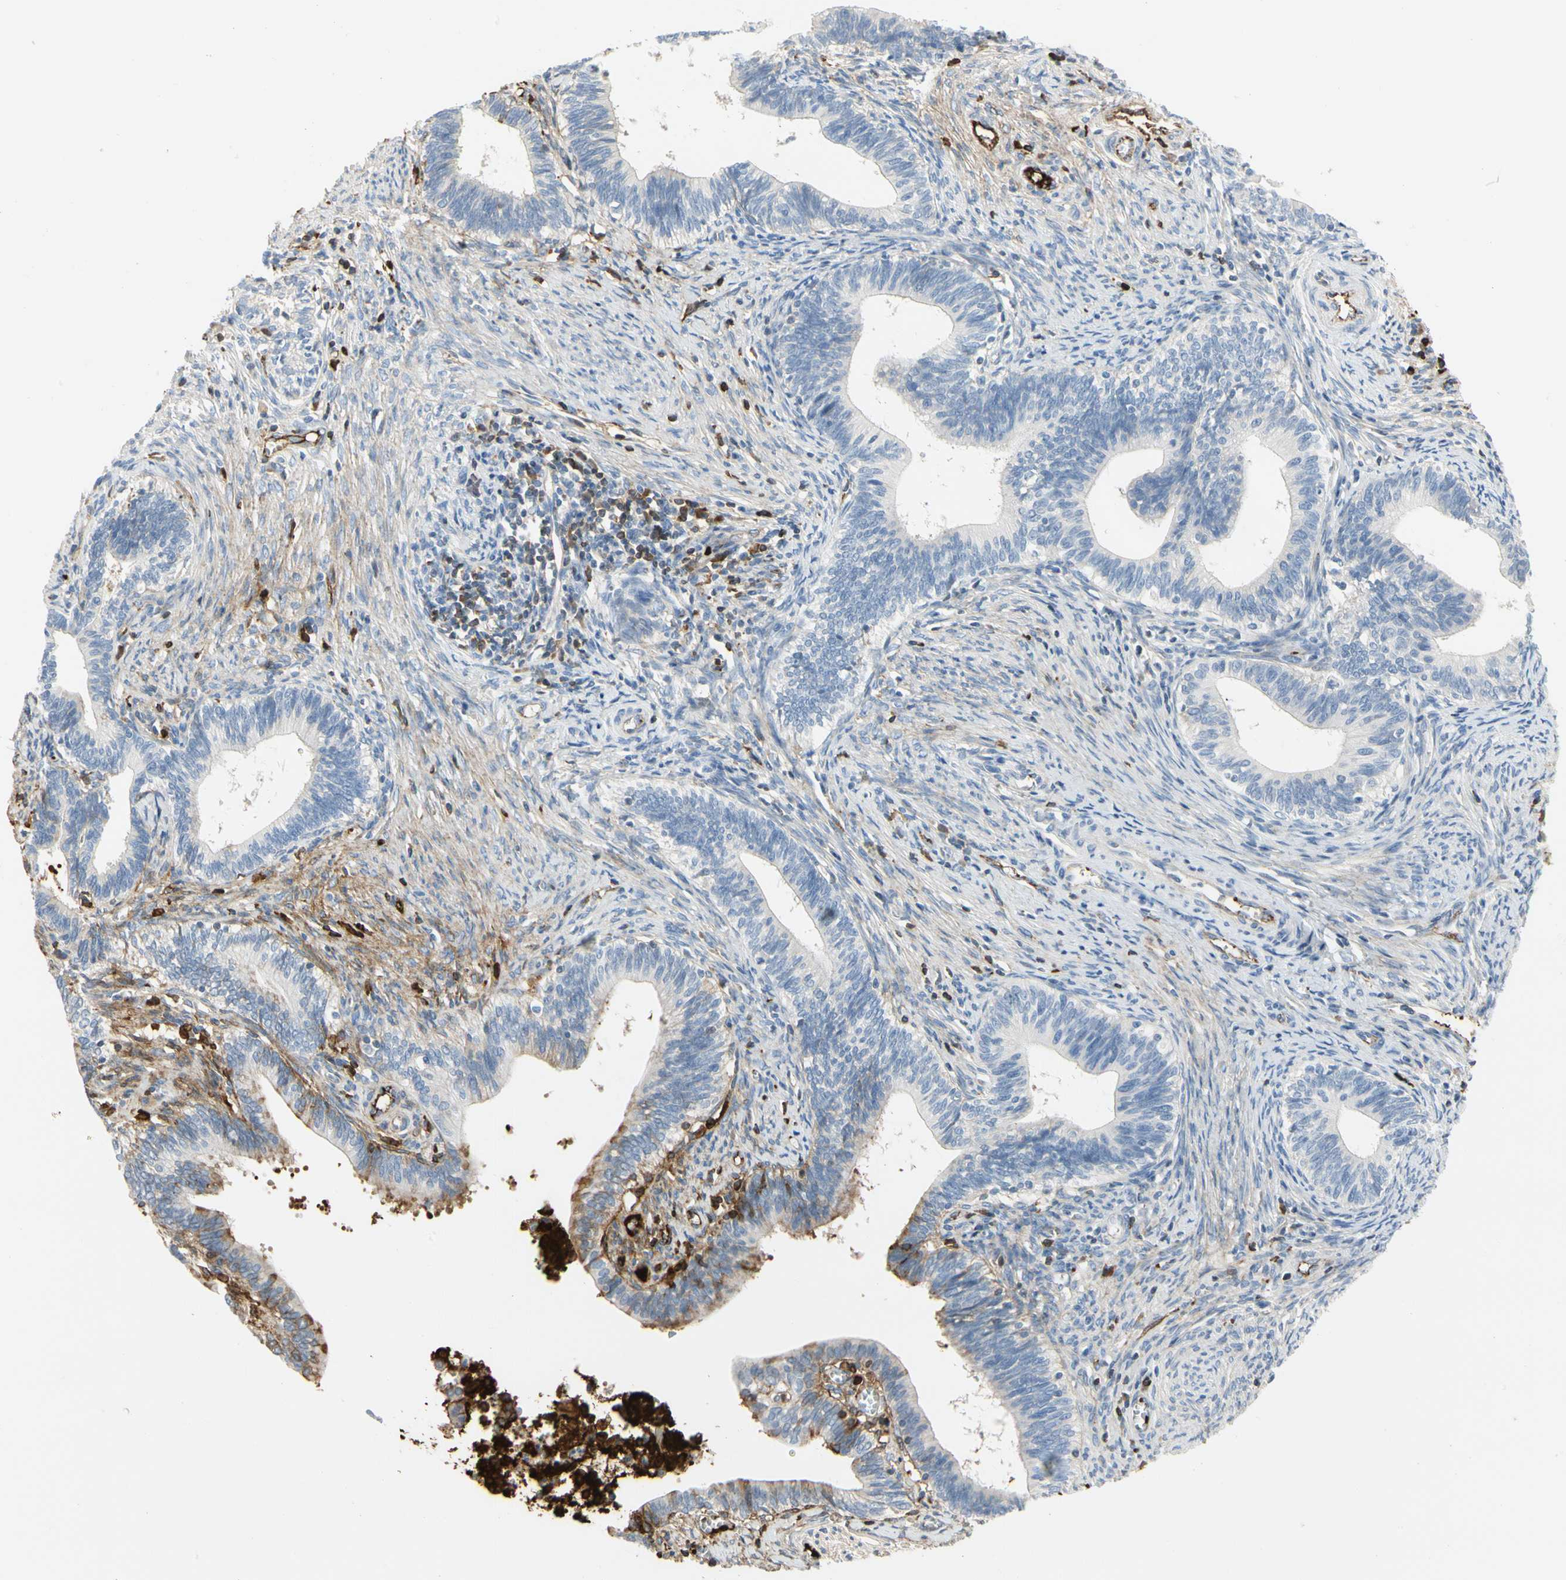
{"staining": {"intensity": "strong", "quantity": "<25%", "location": "cytoplasmic/membranous"}, "tissue": "cervical cancer", "cell_type": "Tumor cells", "image_type": "cancer", "snomed": [{"axis": "morphology", "description": "Adenocarcinoma, NOS"}, {"axis": "topography", "description": "Cervix"}], "caption": "Adenocarcinoma (cervical) tissue displays strong cytoplasmic/membranous expression in approximately <25% of tumor cells, visualized by immunohistochemistry.", "gene": "FGB", "patient": {"sex": "female", "age": 44}}